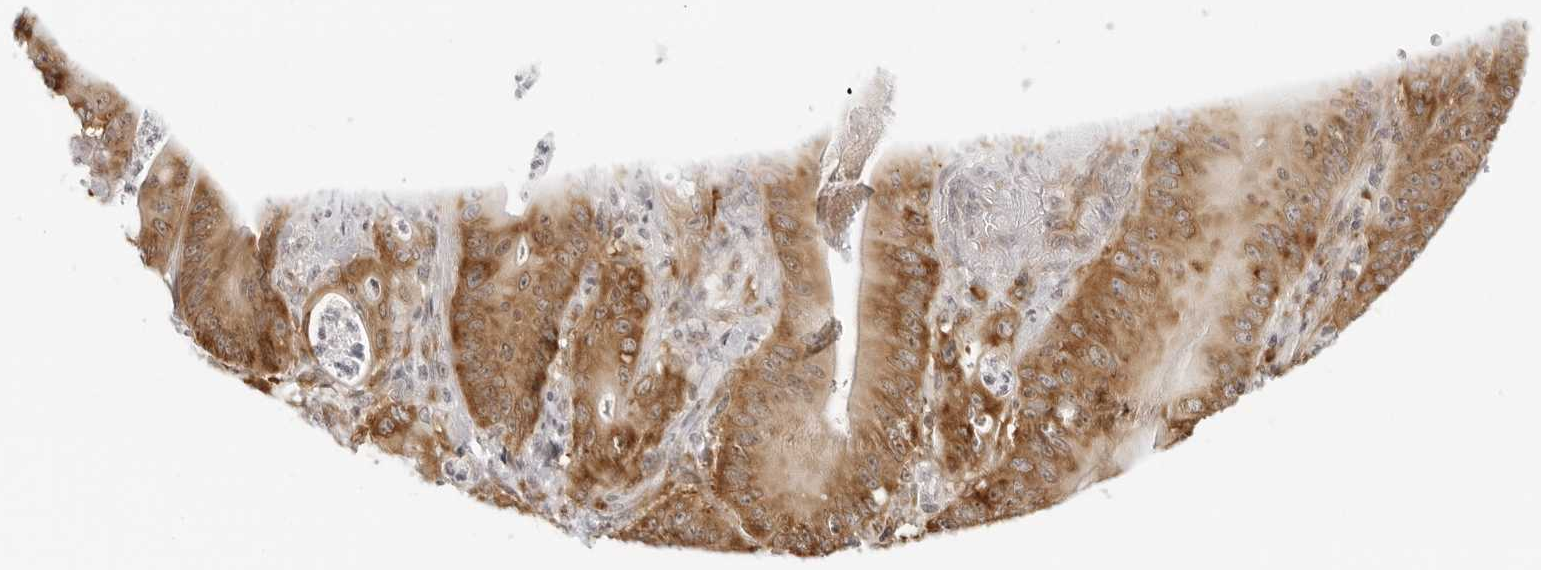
{"staining": {"intensity": "strong", "quantity": ">75%", "location": "cytoplasmic/membranous"}, "tissue": "pancreatic cancer", "cell_type": "Tumor cells", "image_type": "cancer", "snomed": [{"axis": "morphology", "description": "Normal tissue, NOS"}, {"axis": "topography", "description": "Lymph node"}], "caption": "Brown immunohistochemical staining in human pancreatic cancer exhibits strong cytoplasmic/membranous staining in about >75% of tumor cells.", "gene": "EIF4G1", "patient": {"sex": "male", "age": 62}}